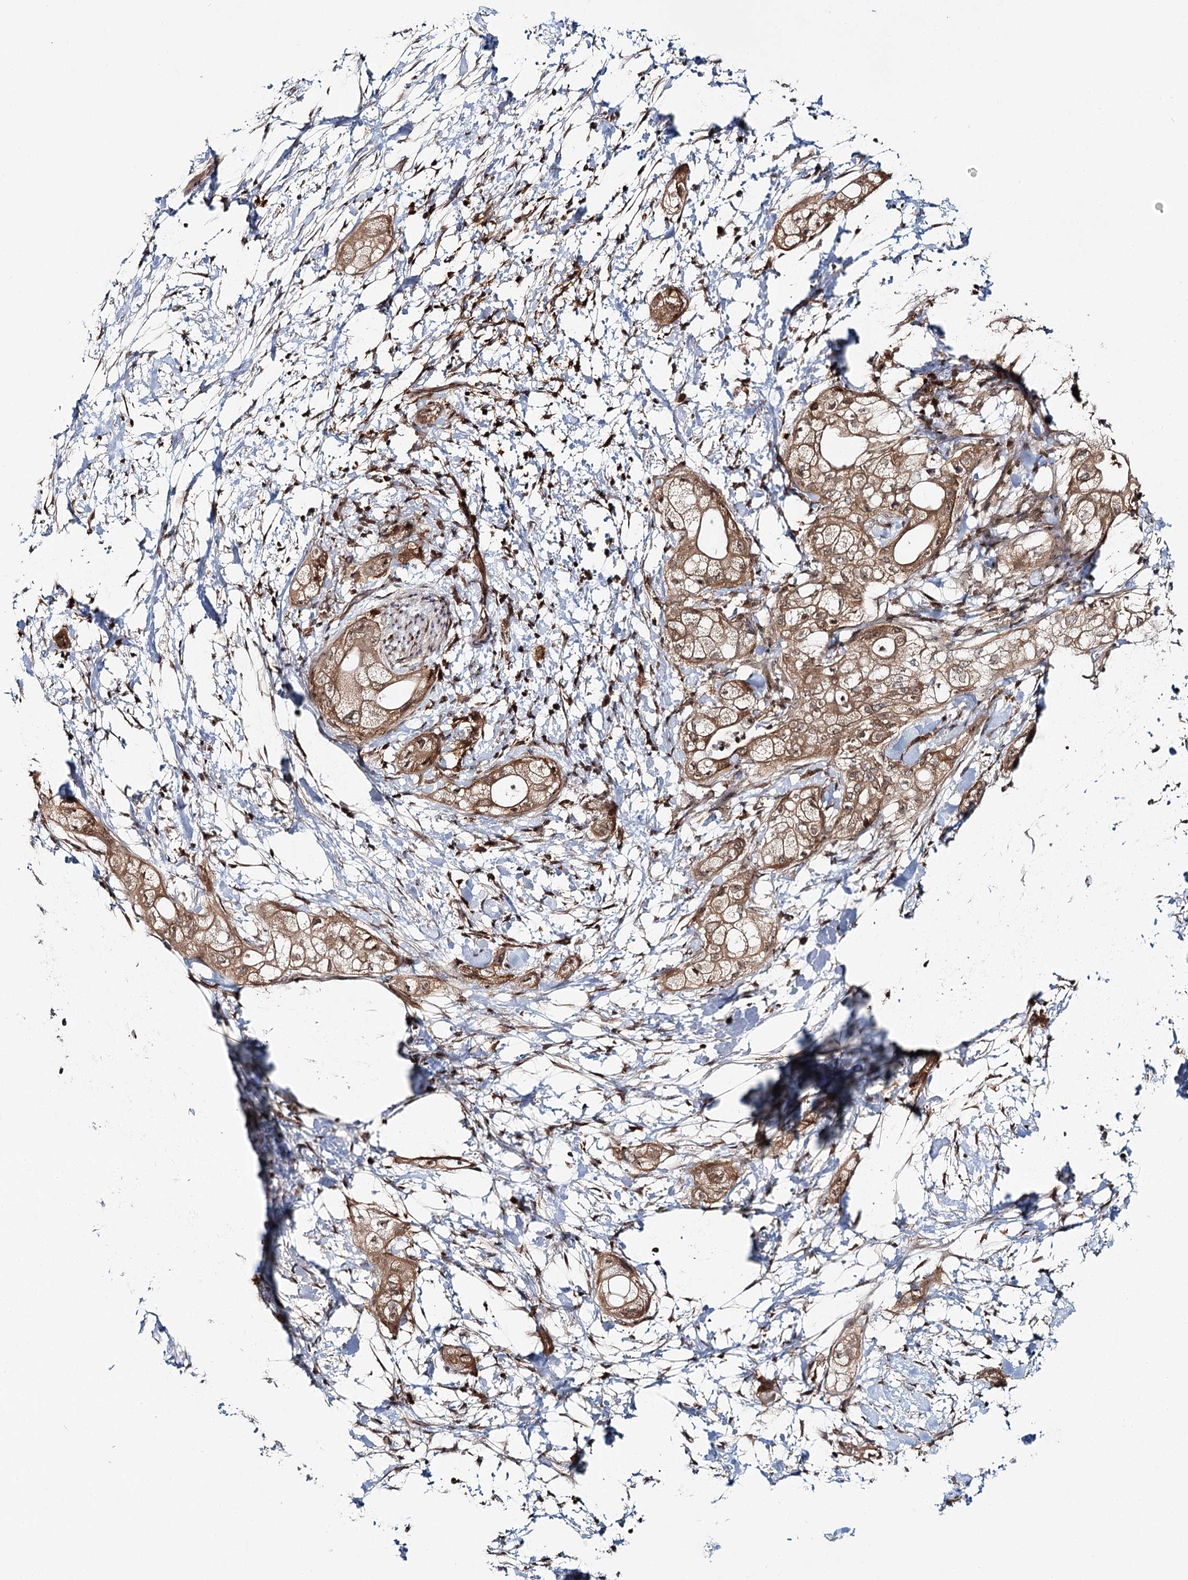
{"staining": {"intensity": "moderate", "quantity": ">75%", "location": "cytoplasmic/membranous"}, "tissue": "pancreatic cancer", "cell_type": "Tumor cells", "image_type": "cancer", "snomed": [{"axis": "morphology", "description": "Adenocarcinoma, NOS"}, {"axis": "topography", "description": "Pancreas"}], "caption": "A micrograph showing moderate cytoplasmic/membranous staining in about >75% of tumor cells in pancreatic cancer, as visualized by brown immunohistochemical staining.", "gene": "FAM120B", "patient": {"sex": "male", "age": 58}}